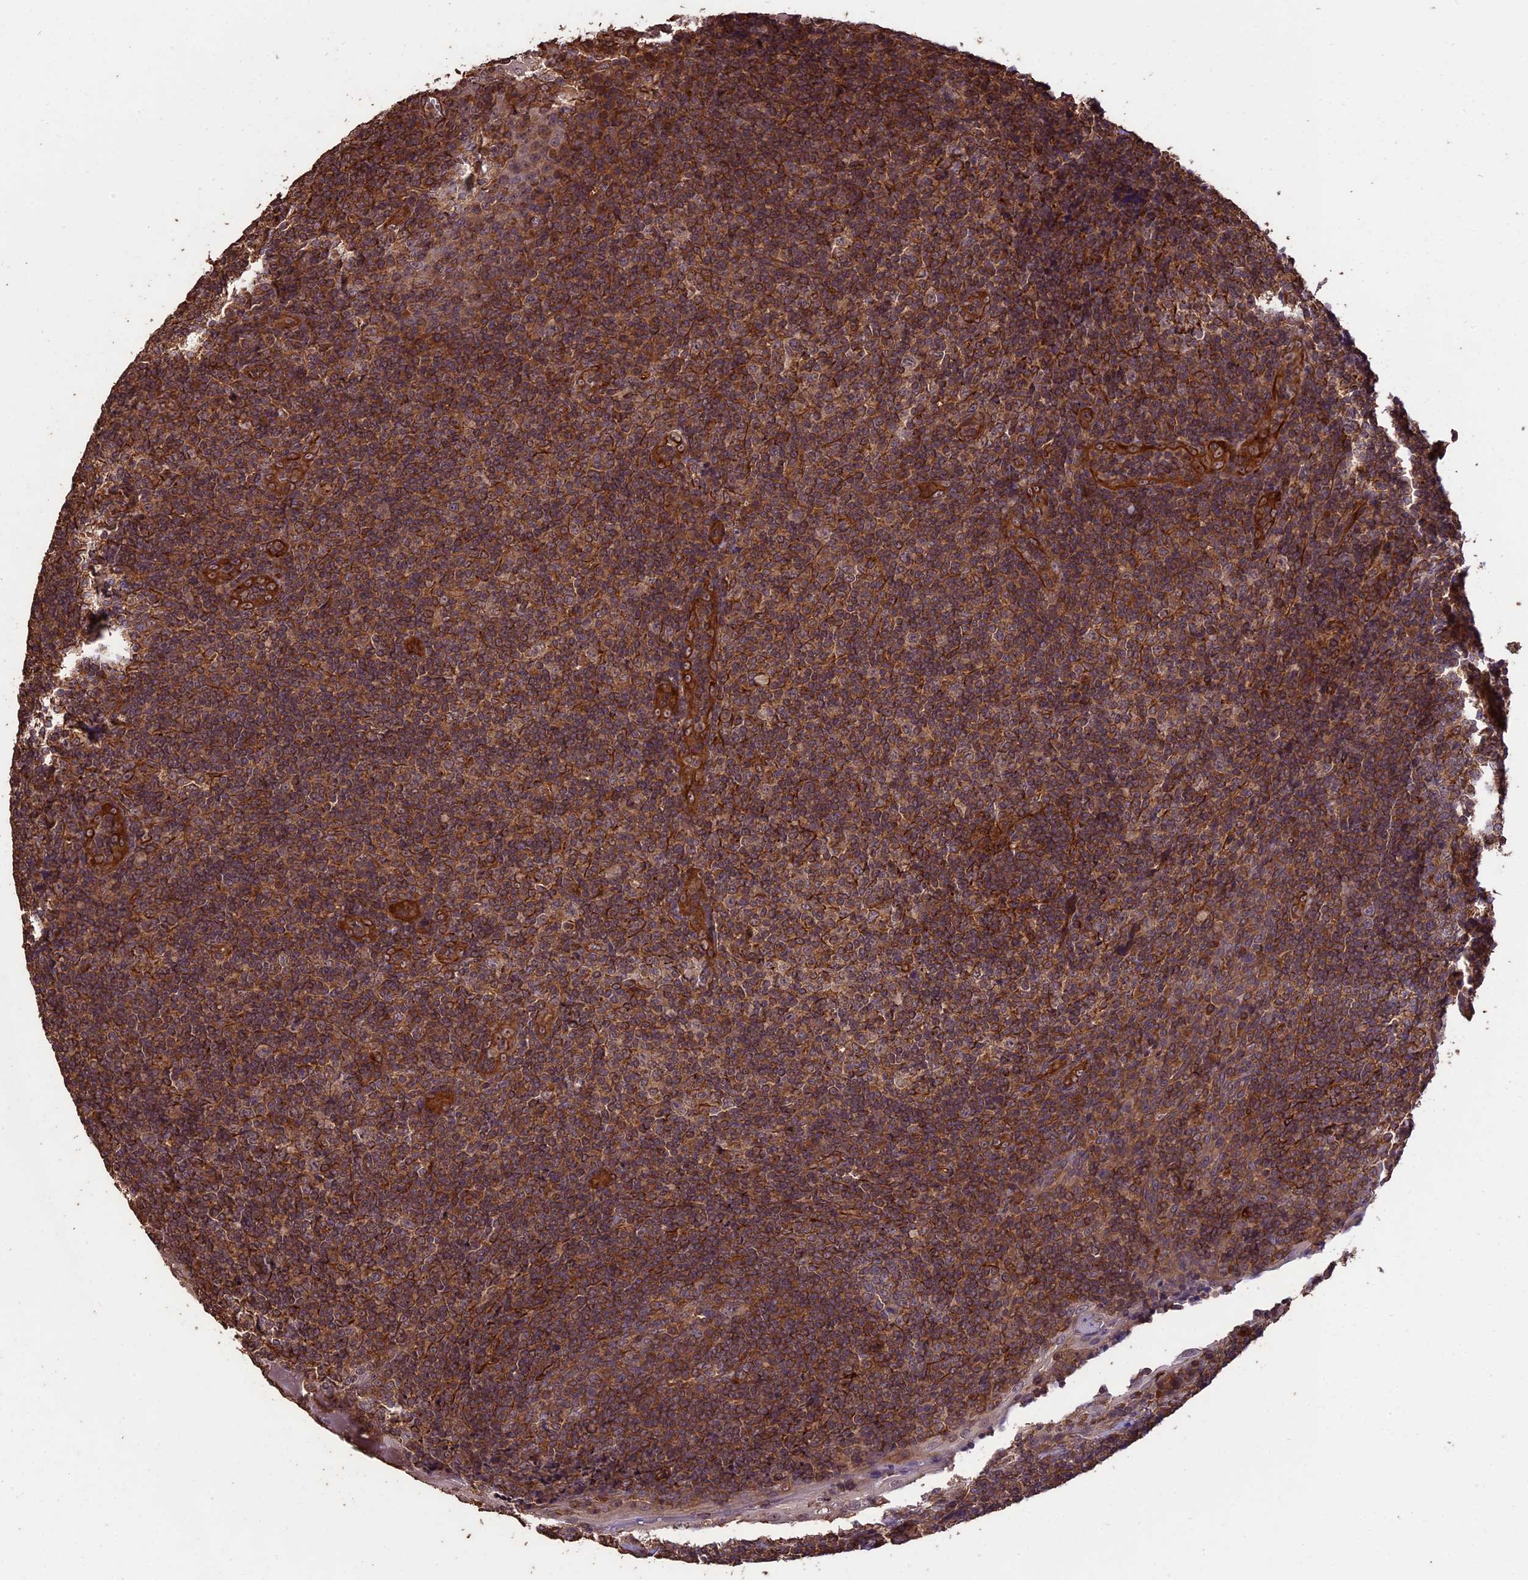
{"staining": {"intensity": "weak", "quantity": "25%-75%", "location": "cytoplasmic/membranous"}, "tissue": "tonsil", "cell_type": "Germinal center cells", "image_type": "normal", "snomed": [{"axis": "morphology", "description": "Normal tissue, NOS"}, {"axis": "topography", "description": "Tonsil"}], "caption": "Immunohistochemistry (IHC) micrograph of benign tonsil: human tonsil stained using IHC exhibits low levels of weak protein expression localized specifically in the cytoplasmic/membranous of germinal center cells, appearing as a cytoplasmic/membranous brown color.", "gene": "TTLL10", "patient": {"sex": "male", "age": 37}}